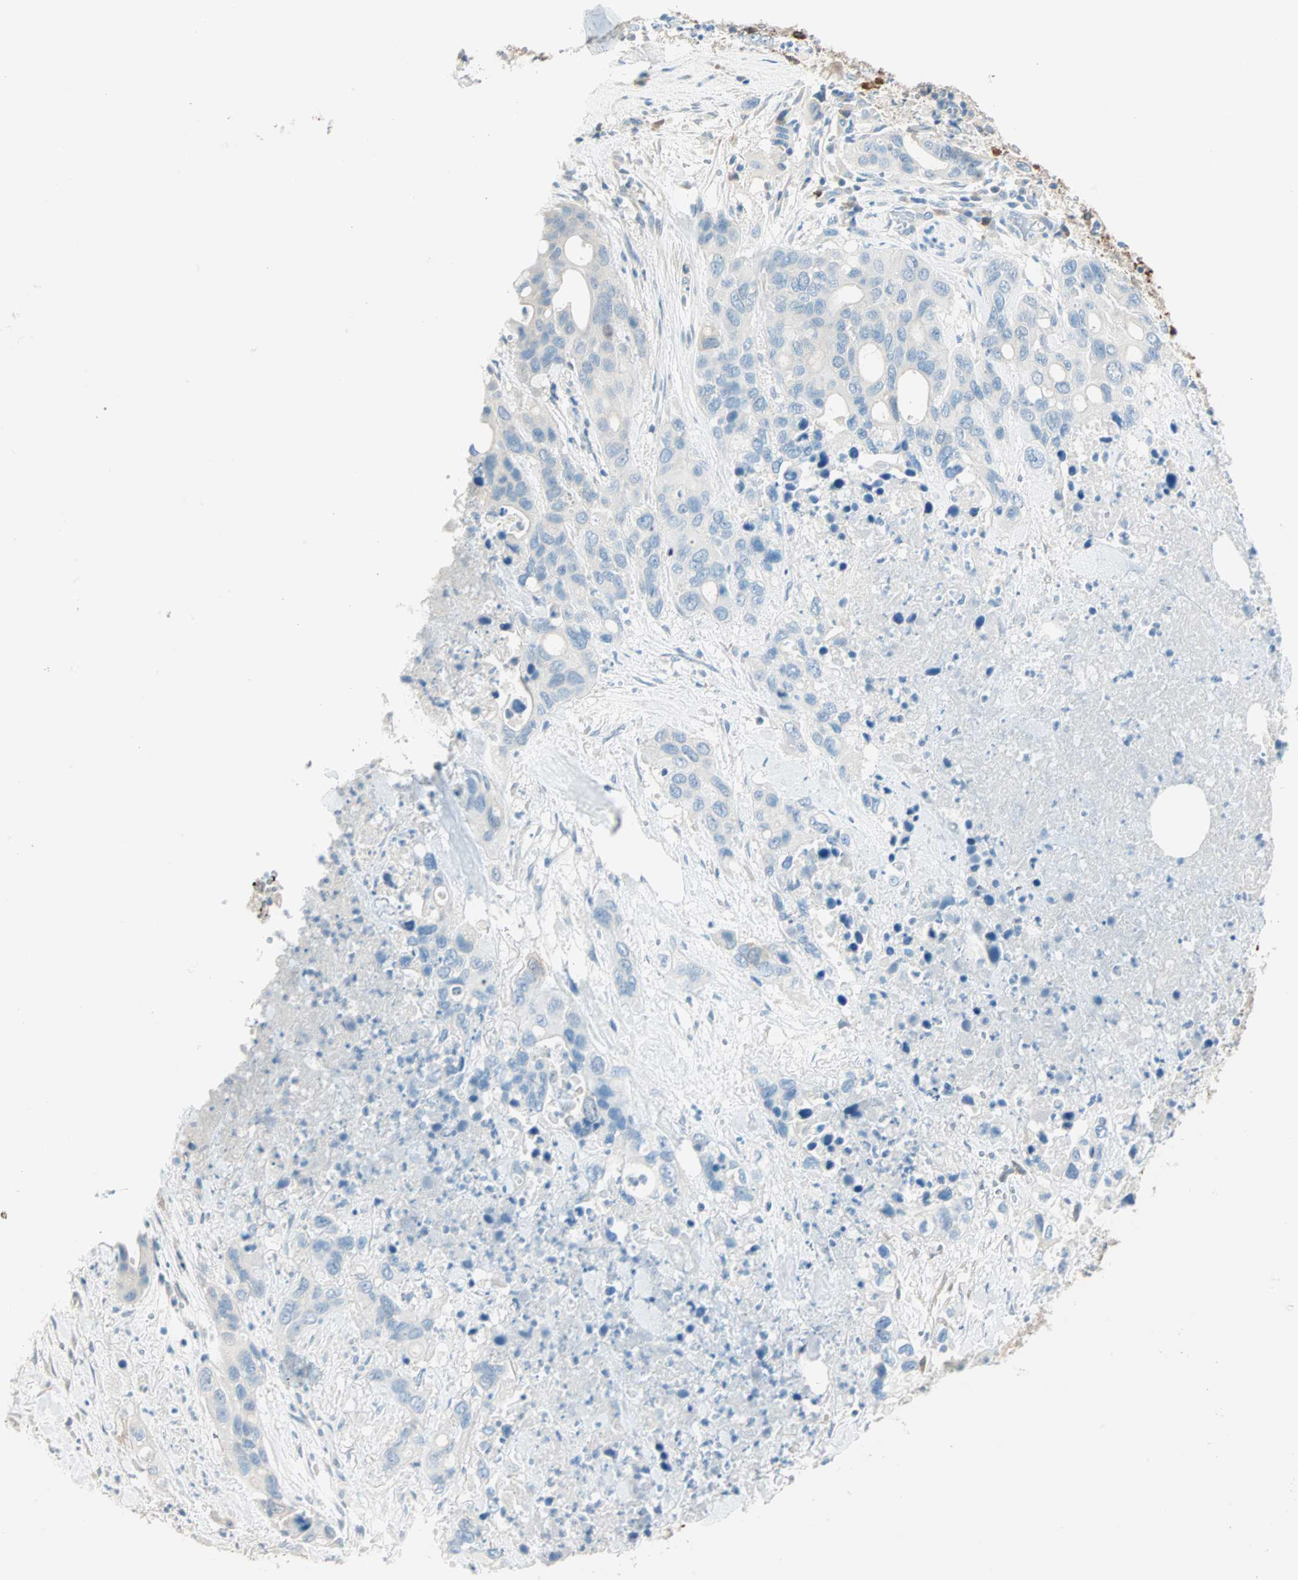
{"staining": {"intensity": "negative", "quantity": "none", "location": "none"}, "tissue": "pancreatic cancer", "cell_type": "Tumor cells", "image_type": "cancer", "snomed": [{"axis": "morphology", "description": "Adenocarcinoma, NOS"}, {"axis": "topography", "description": "Pancreas"}], "caption": "This is an immunohistochemistry (IHC) image of pancreatic adenocarcinoma. There is no staining in tumor cells.", "gene": "ATF6", "patient": {"sex": "female", "age": 71}}